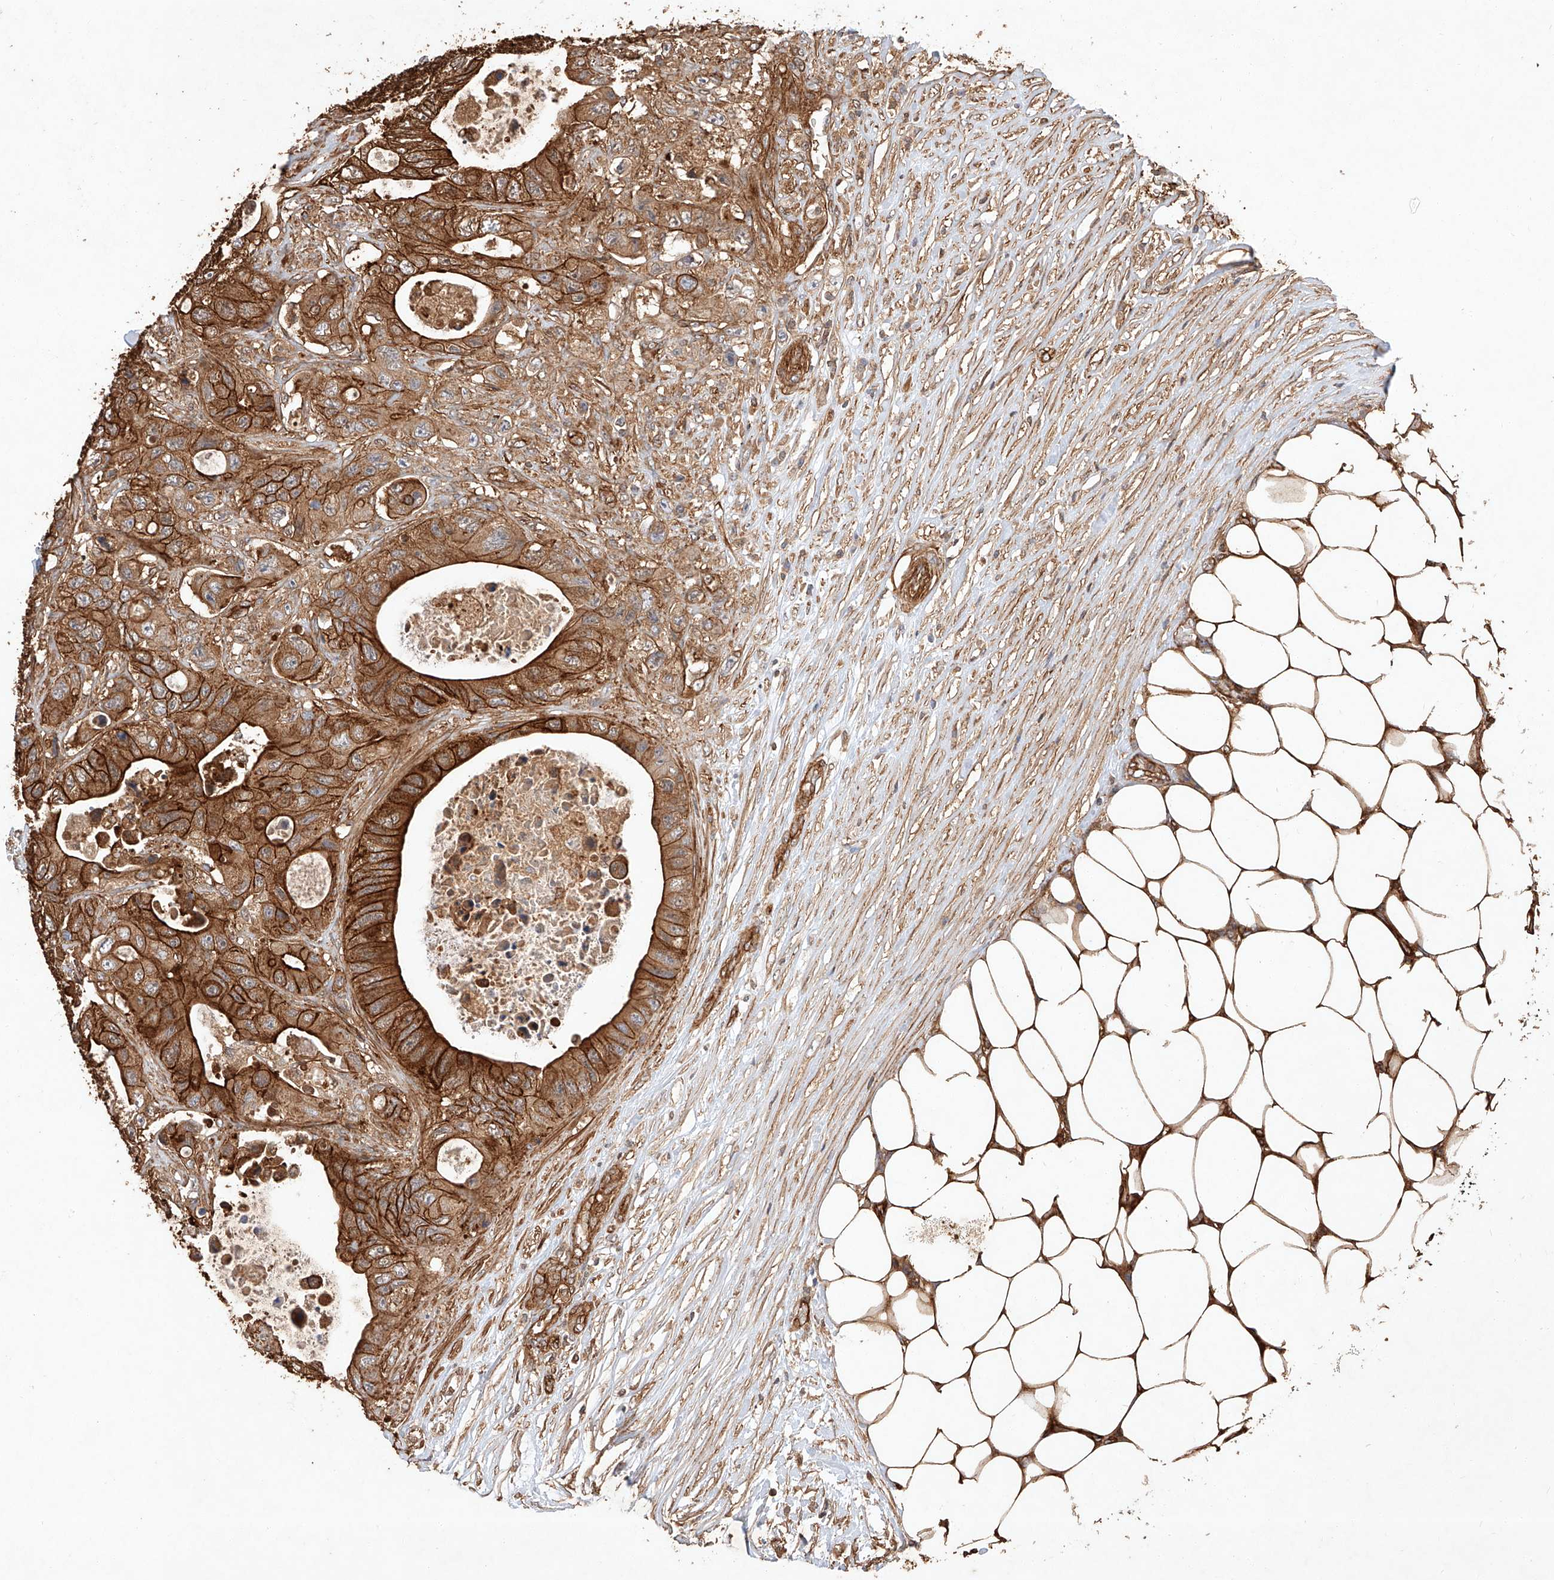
{"staining": {"intensity": "strong", "quantity": ">75%", "location": "cytoplasmic/membranous"}, "tissue": "colorectal cancer", "cell_type": "Tumor cells", "image_type": "cancer", "snomed": [{"axis": "morphology", "description": "Adenocarcinoma, NOS"}, {"axis": "topography", "description": "Colon"}], "caption": "Protein staining of colorectal adenocarcinoma tissue displays strong cytoplasmic/membranous expression in about >75% of tumor cells. The staining was performed using DAB (3,3'-diaminobenzidine), with brown indicating positive protein expression. Nuclei are stained blue with hematoxylin.", "gene": "GHDC", "patient": {"sex": "female", "age": 46}}